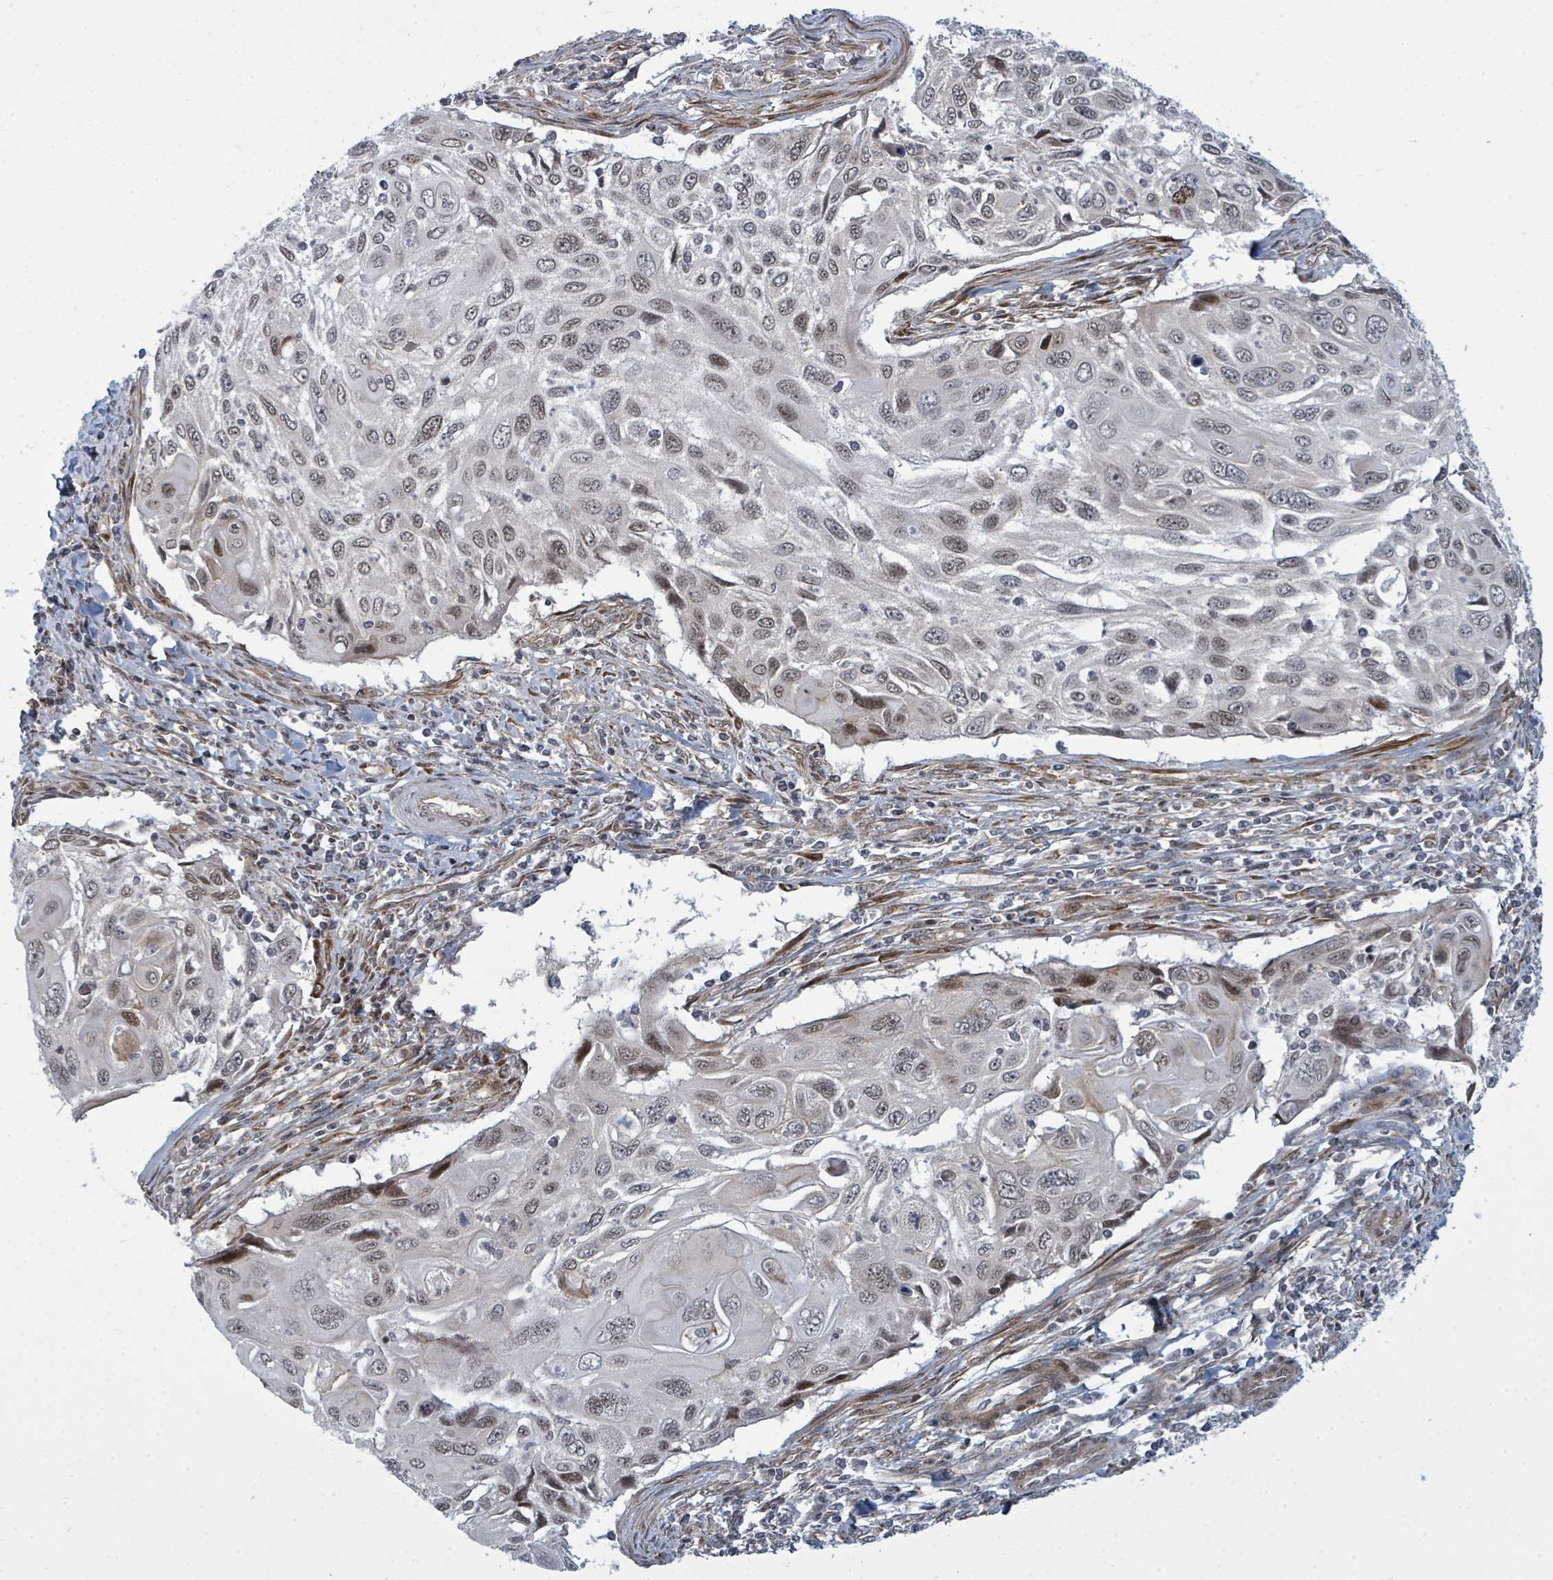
{"staining": {"intensity": "moderate", "quantity": "<25%", "location": "nuclear"}, "tissue": "cervical cancer", "cell_type": "Tumor cells", "image_type": "cancer", "snomed": [{"axis": "morphology", "description": "Squamous cell carcinoma, NOS"}, {"axis": "topography", "description": "Cervix"}], "caption": "Immunohistochemistry (IHC) image of neoplastic tissue: human cervical cancer (squamous cell carcinoma) stained using immunohistochemistry (IHC) demonstrates low levels of moderate protein expression localized specifically in the nuclear of tumor cells, appearing as a nuclear brown color.", "gene": "PSMG2", "patient": {"sex": "female", "age": 70}}